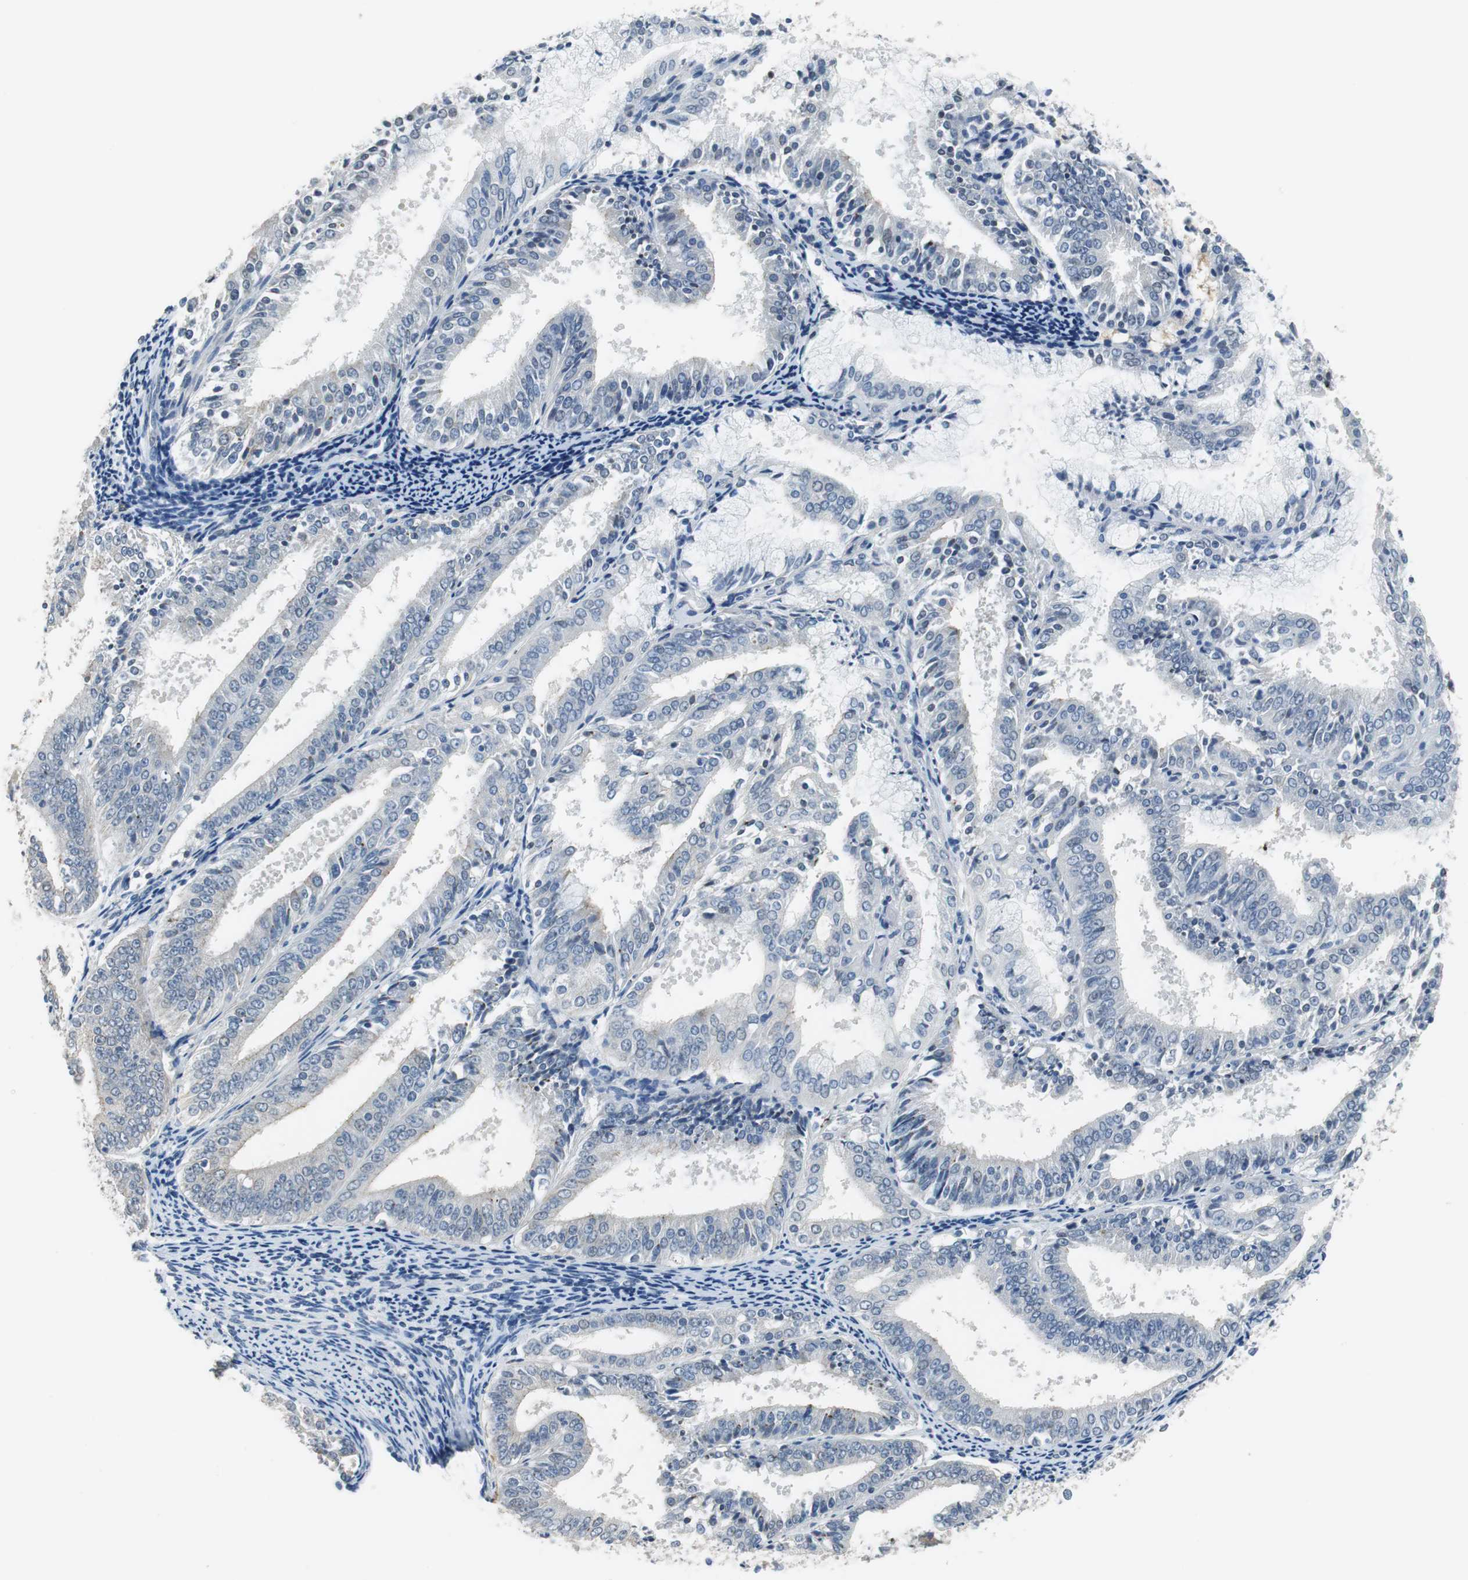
{"staining": {"intensity": "negative", "quantity": "none", "location": "none"}, "tissue": "endometrial cancer", "cell_type": "Tumor cells", "image_type": "cancer", "snomed": [{"axis": "morphology", "description": "Adenocarcinoma, NOS"}, {"axis": "topography", "description": "Endometrium"}], "caption": "This is a histopathology image of IHC staining of adenocarcinoma (endometrial), which shows no positivity in tumor cells. (DAB (3,3'-diaminobenzidine) IHC with hematoxylin counter stain).", "gene": "MUC7", "patient": {"sex": "female", "age": 63}}